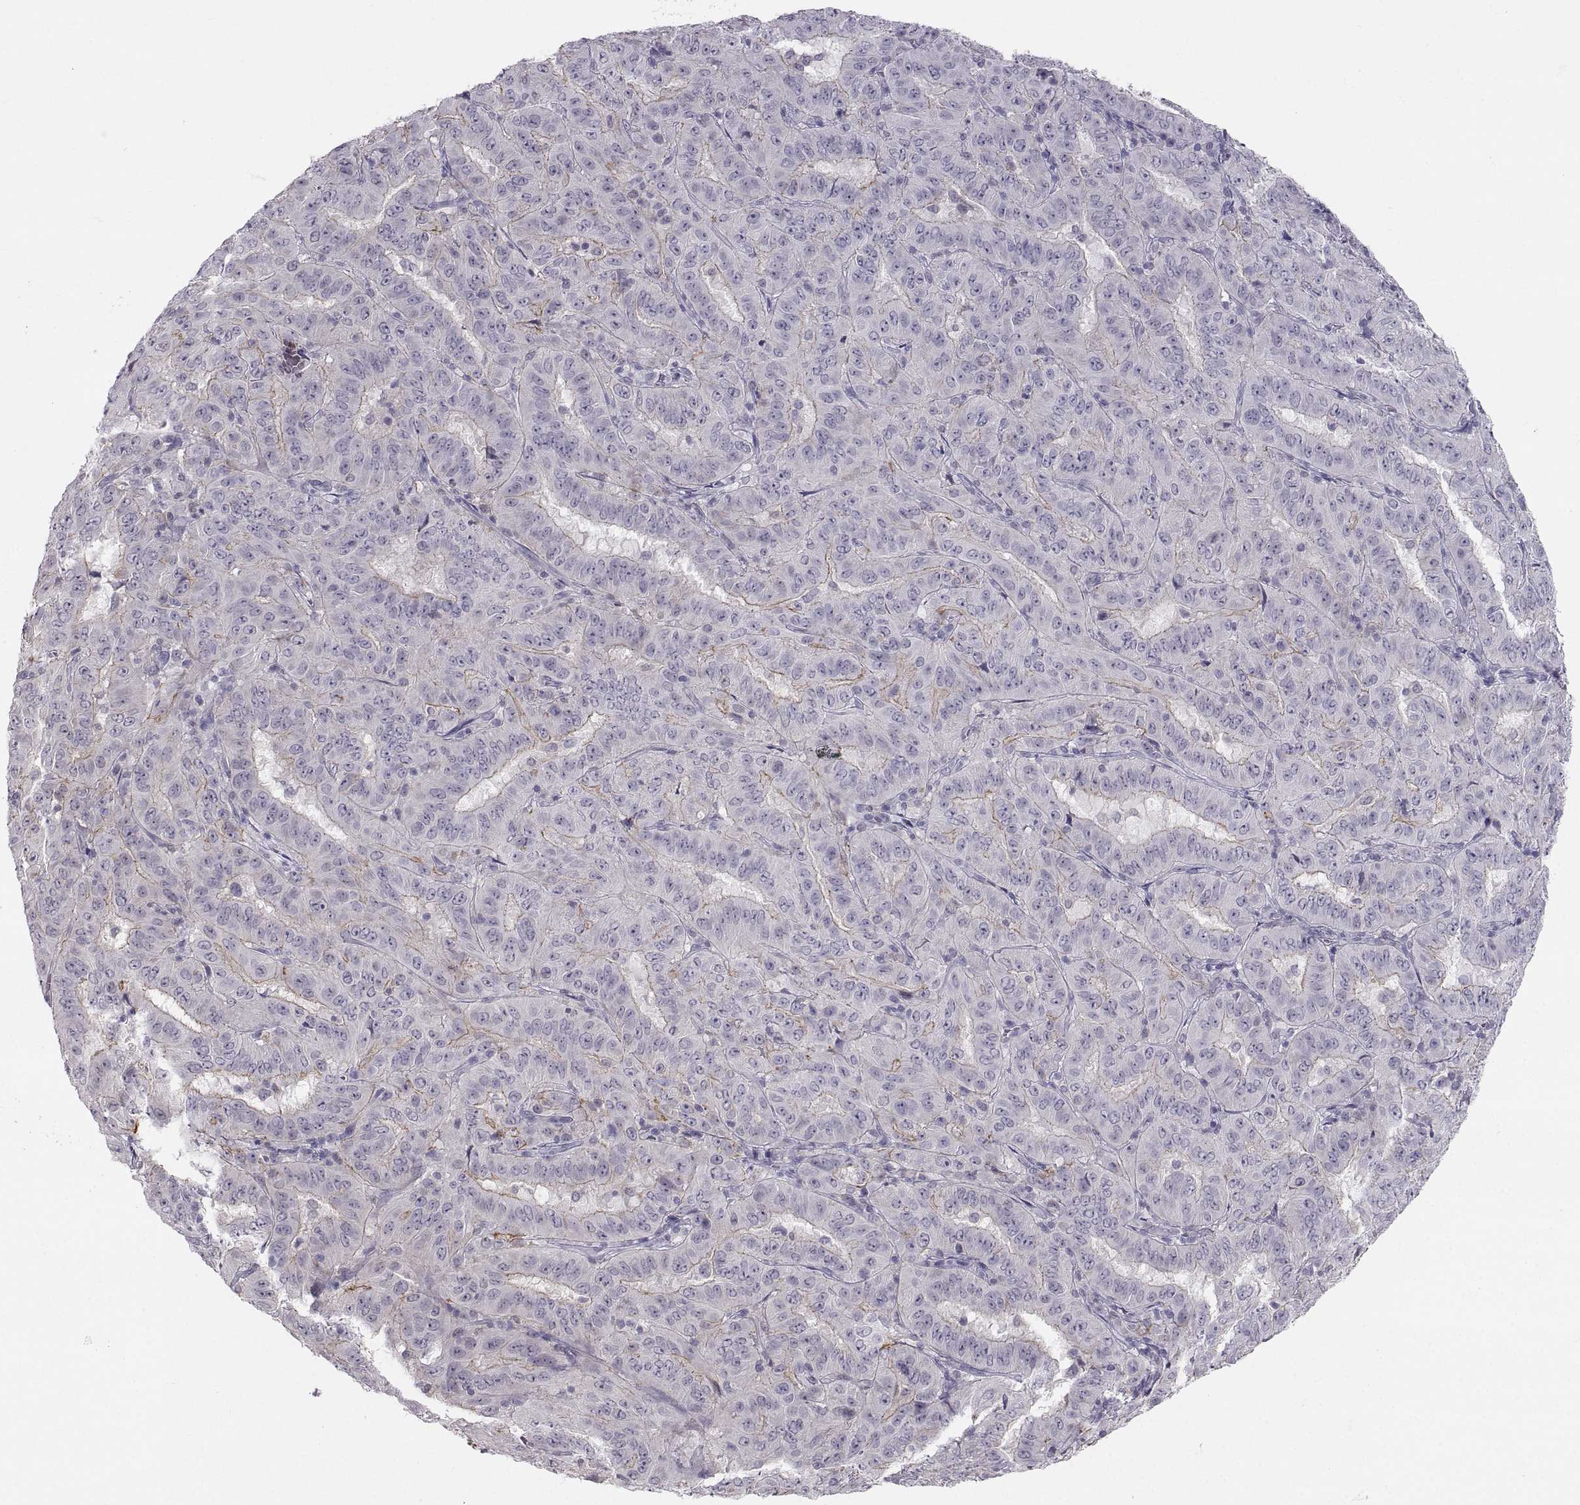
{"staining": {"intensity": "weak", "quantity": "<25%", "location": "cytoplasmic/membranous"}, "tissue": "pancreatic cancer", "cell_type": "Tumor cells", "image_type": "cancer", "snomed": [{"axis": "morphology", "description": "Adenocarcinoma, NOS"}, {"axis": "topography", "description": "Pancreas"}], "caption": "Tumor cells show no significant positivity in pancreatic adenocarcinoma.", "gene": "ZNF185", "patient": {"sex": "male", "age": 63}}